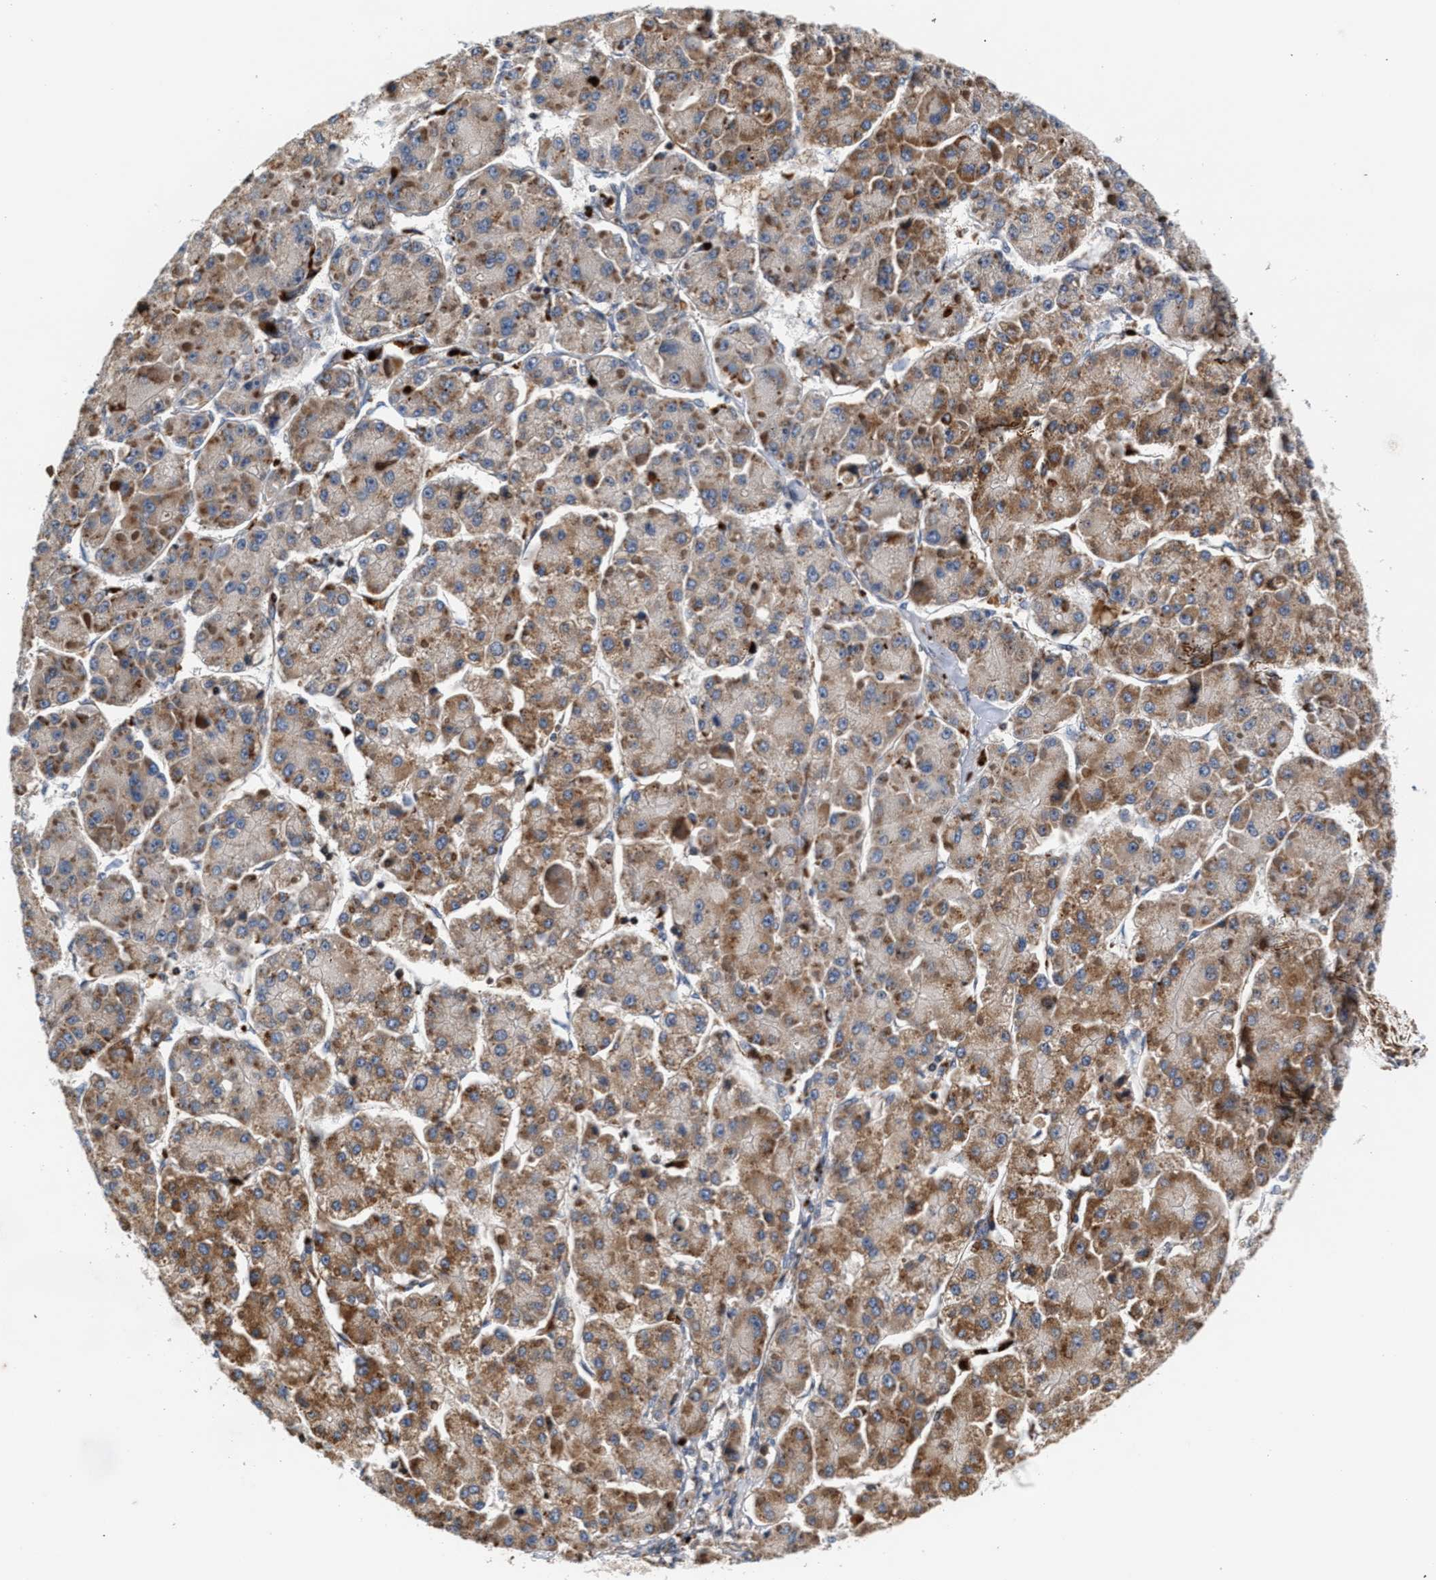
{"staining": {"intensity": "moderate", "quantity": ">75%", "location": "cytoplasmic/membranous"}, "tissue": "liver cancer", "cell_type": "Tumor cells", "image_type": "cancer", "snomed": [{"axis": "morphology", "description": "Carcinoma, Hepatocellular, NOS"}, {"axis": "topography", "description": "Liver"}], "caption": "DAB (3,3'-diaminobenzidine) immunohistochemical staining of liver hepatocellular carcinoma reveals moderate cytoplasmic/membranous protein staining in approximately >75% of tumor cells. (brown staining indicates protein expression, while blue staining denotes nuclei).", "gene": "SGK1", "patient": {"sex": "female", "age": 73}}